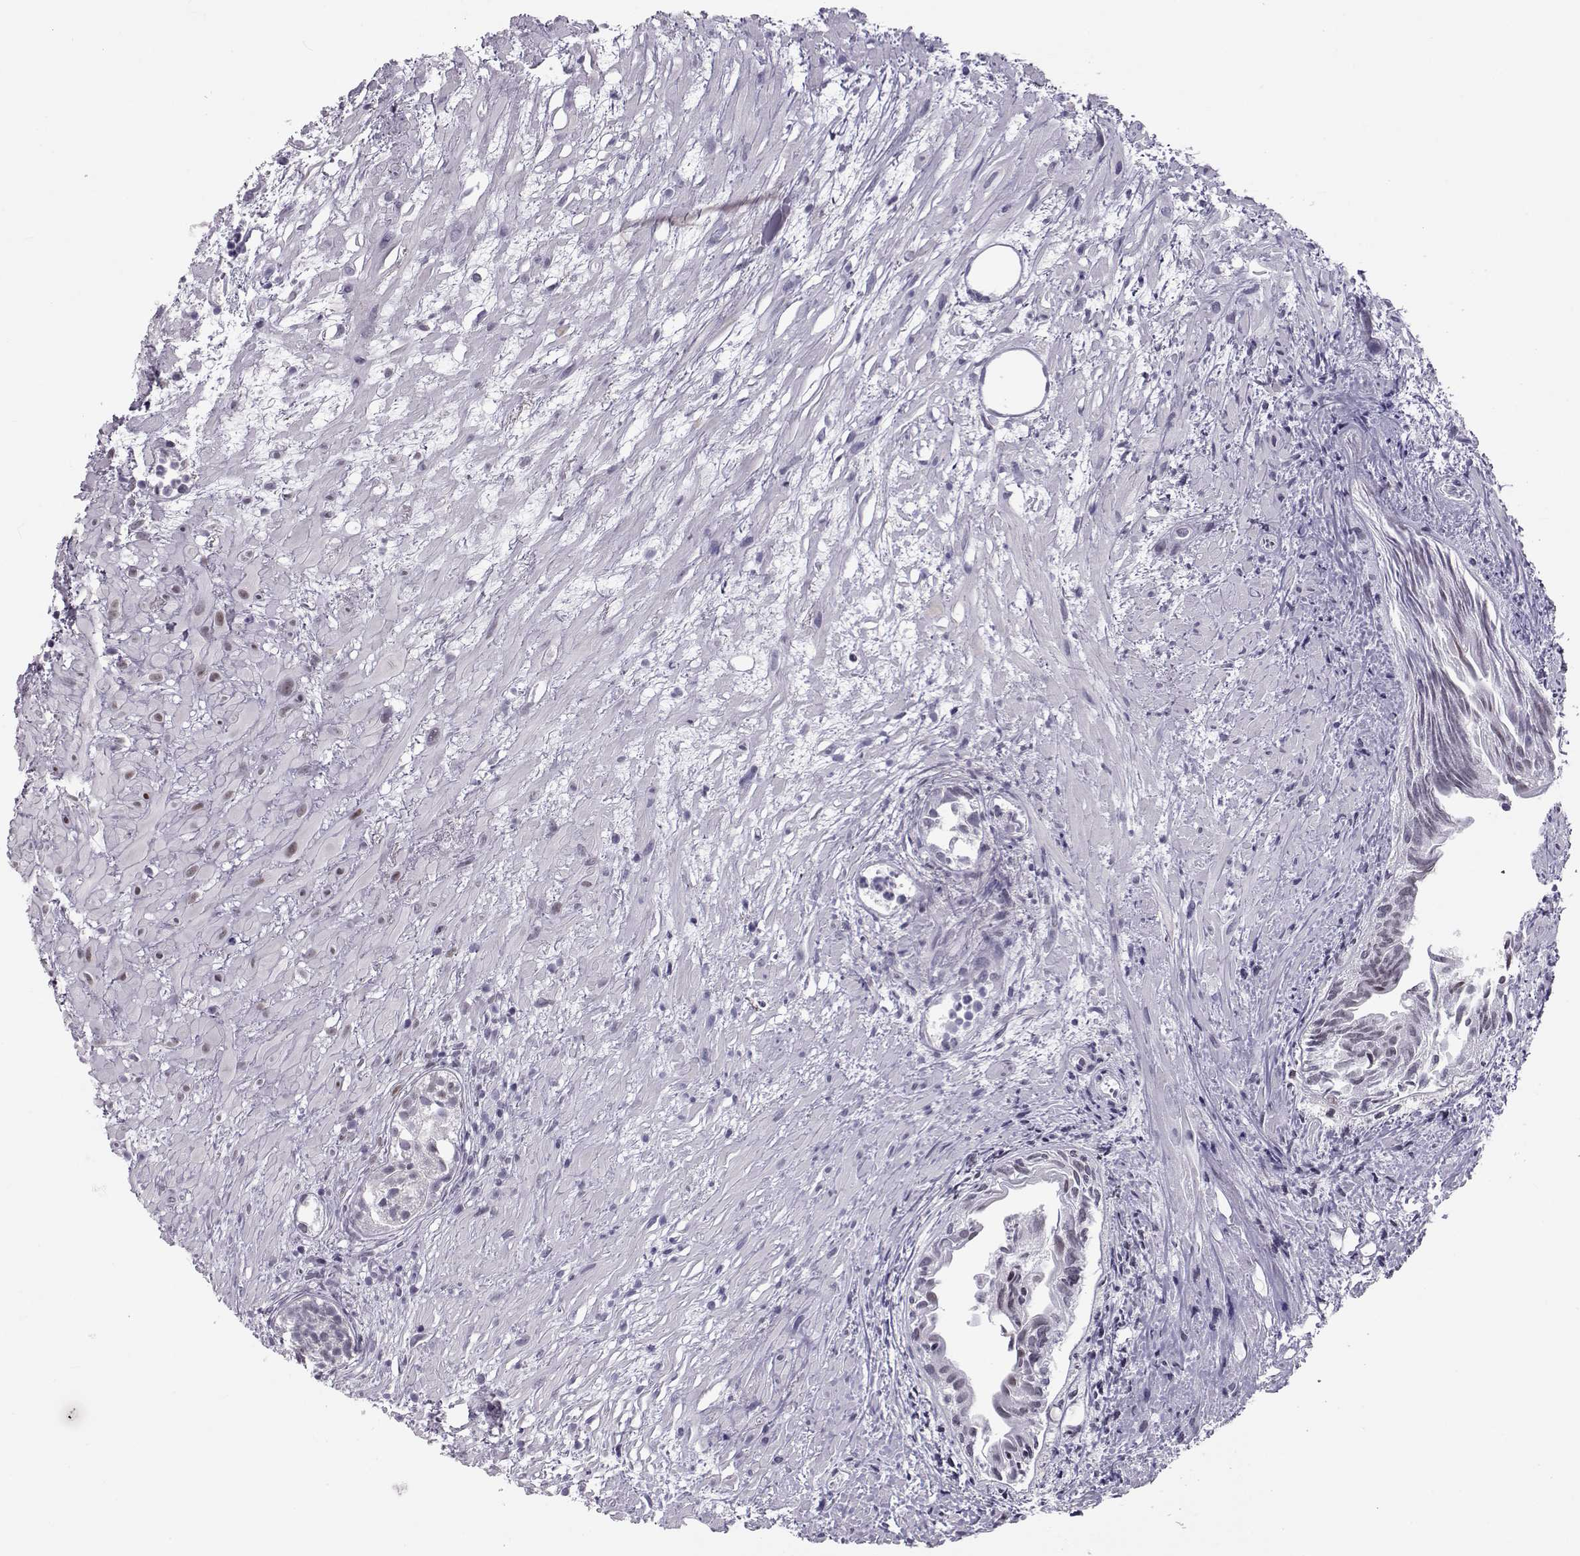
{"staining": {"intensity": "negative", "quantity": "none", "location": "none"}, "tissue": "prostate cancer", "cell_type": "Tumor cells", "image_type": "cancer", "snomed": [{"axis": "morphology", "description": "Adenocarcinoma, High grade"}, {"axis": "topography", "description": "Prostate"}], "caption": "Prostate high-grade adenocarcinoma stained for a protein using immunohistochemistry (IHC) displays no positivity tumor cells.", "gene": "SIX6", "patient": {"sex": "male", "age": 79}}